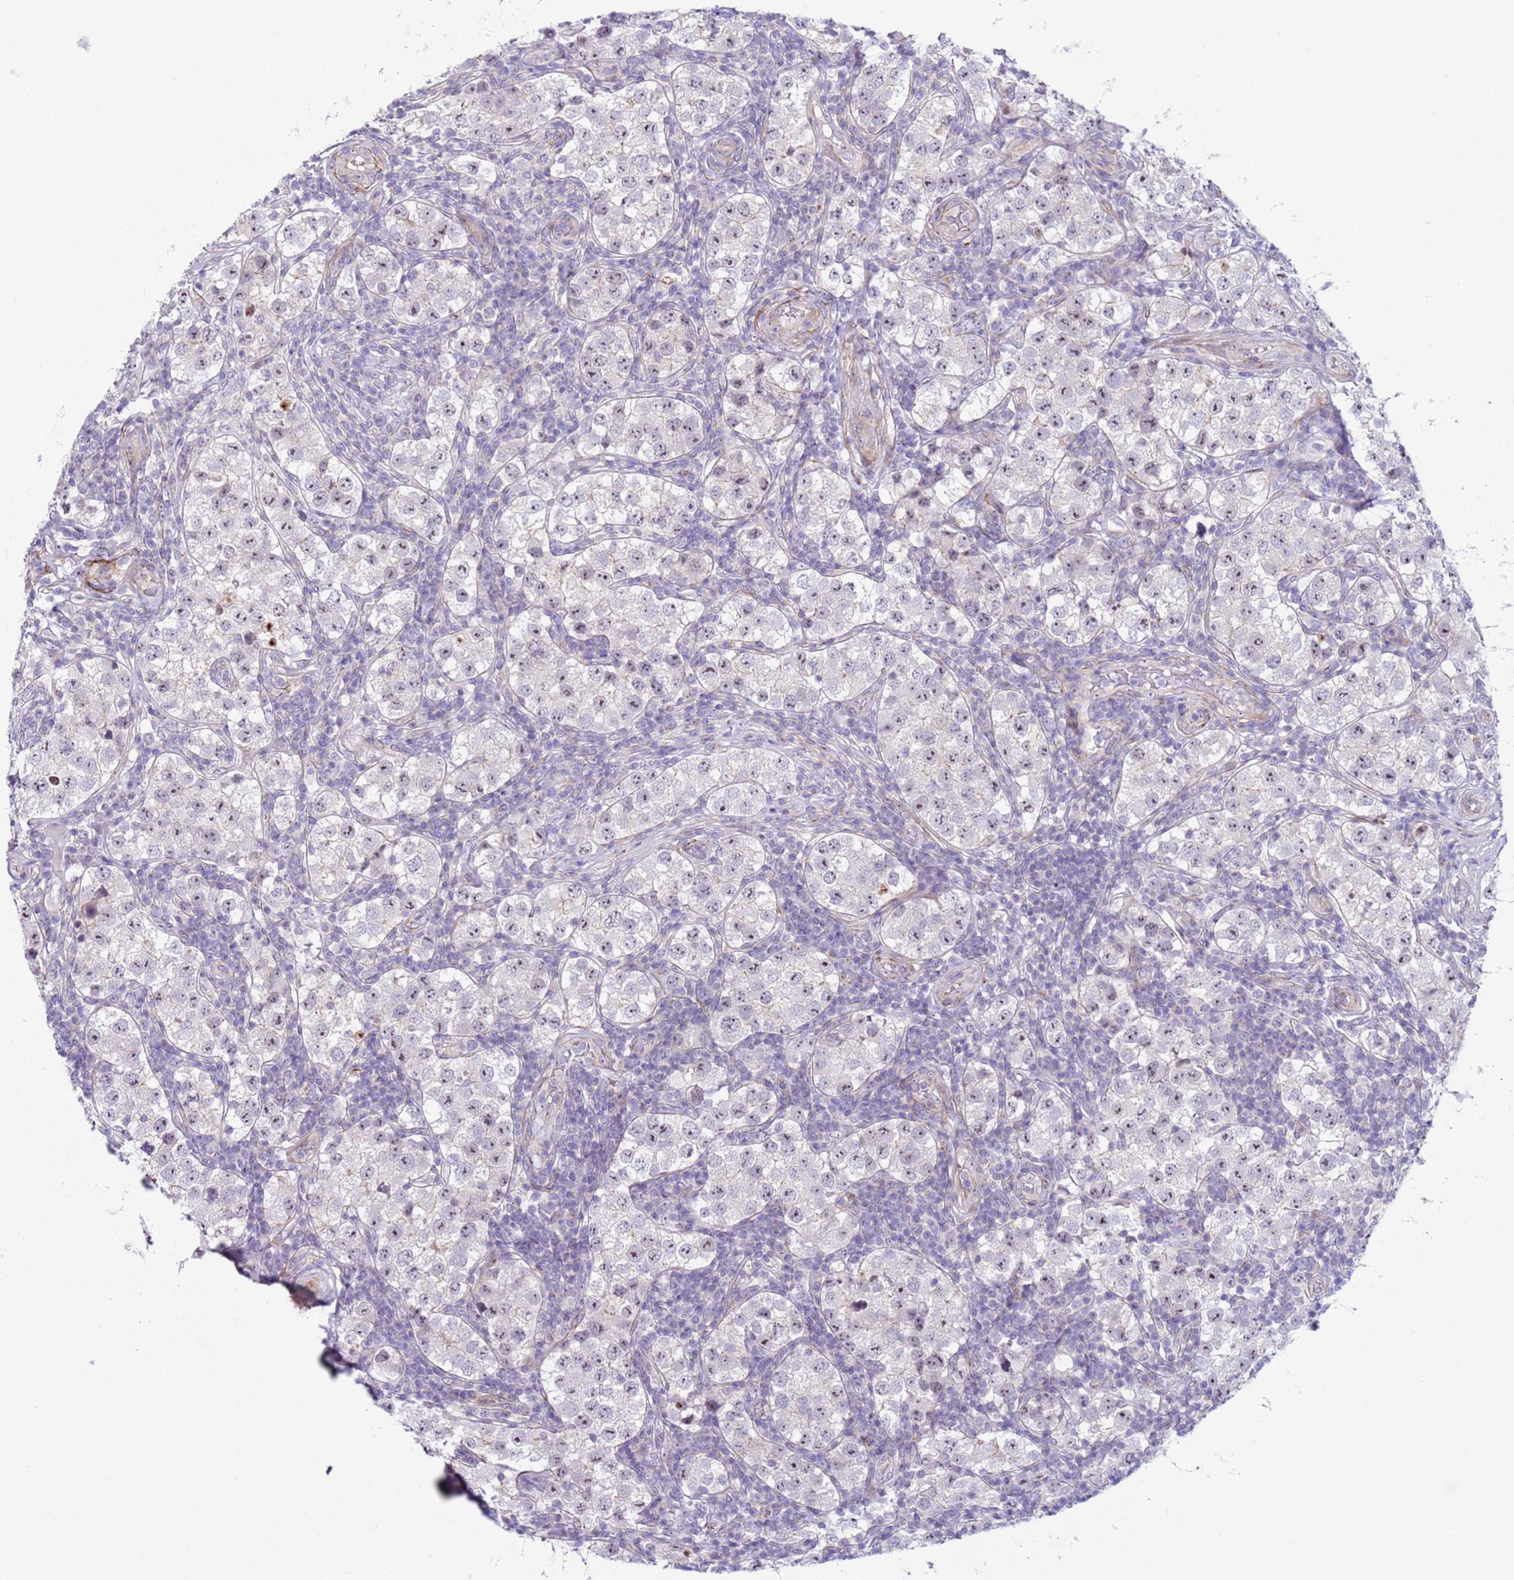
{"staining": {"intensity": "weak", "quantity": "25%-75%", "location": "nuclear"}, "tissue": "testis cancer", "cell_type": "Tumor cells", "image_type": "cancer", "snomed": [{"axis": "morphology", "description": "Seminoma, NOS"}, {"axis": "topography", "description": "Testis"}], "caption": "Protein expression analysis of human testis cancer (seminoma) reveals weak nuclear staining in about 25%-75% of tumor cells.", "gene": "HEATR1", "patient": {"sex": "male", "age": 34}}